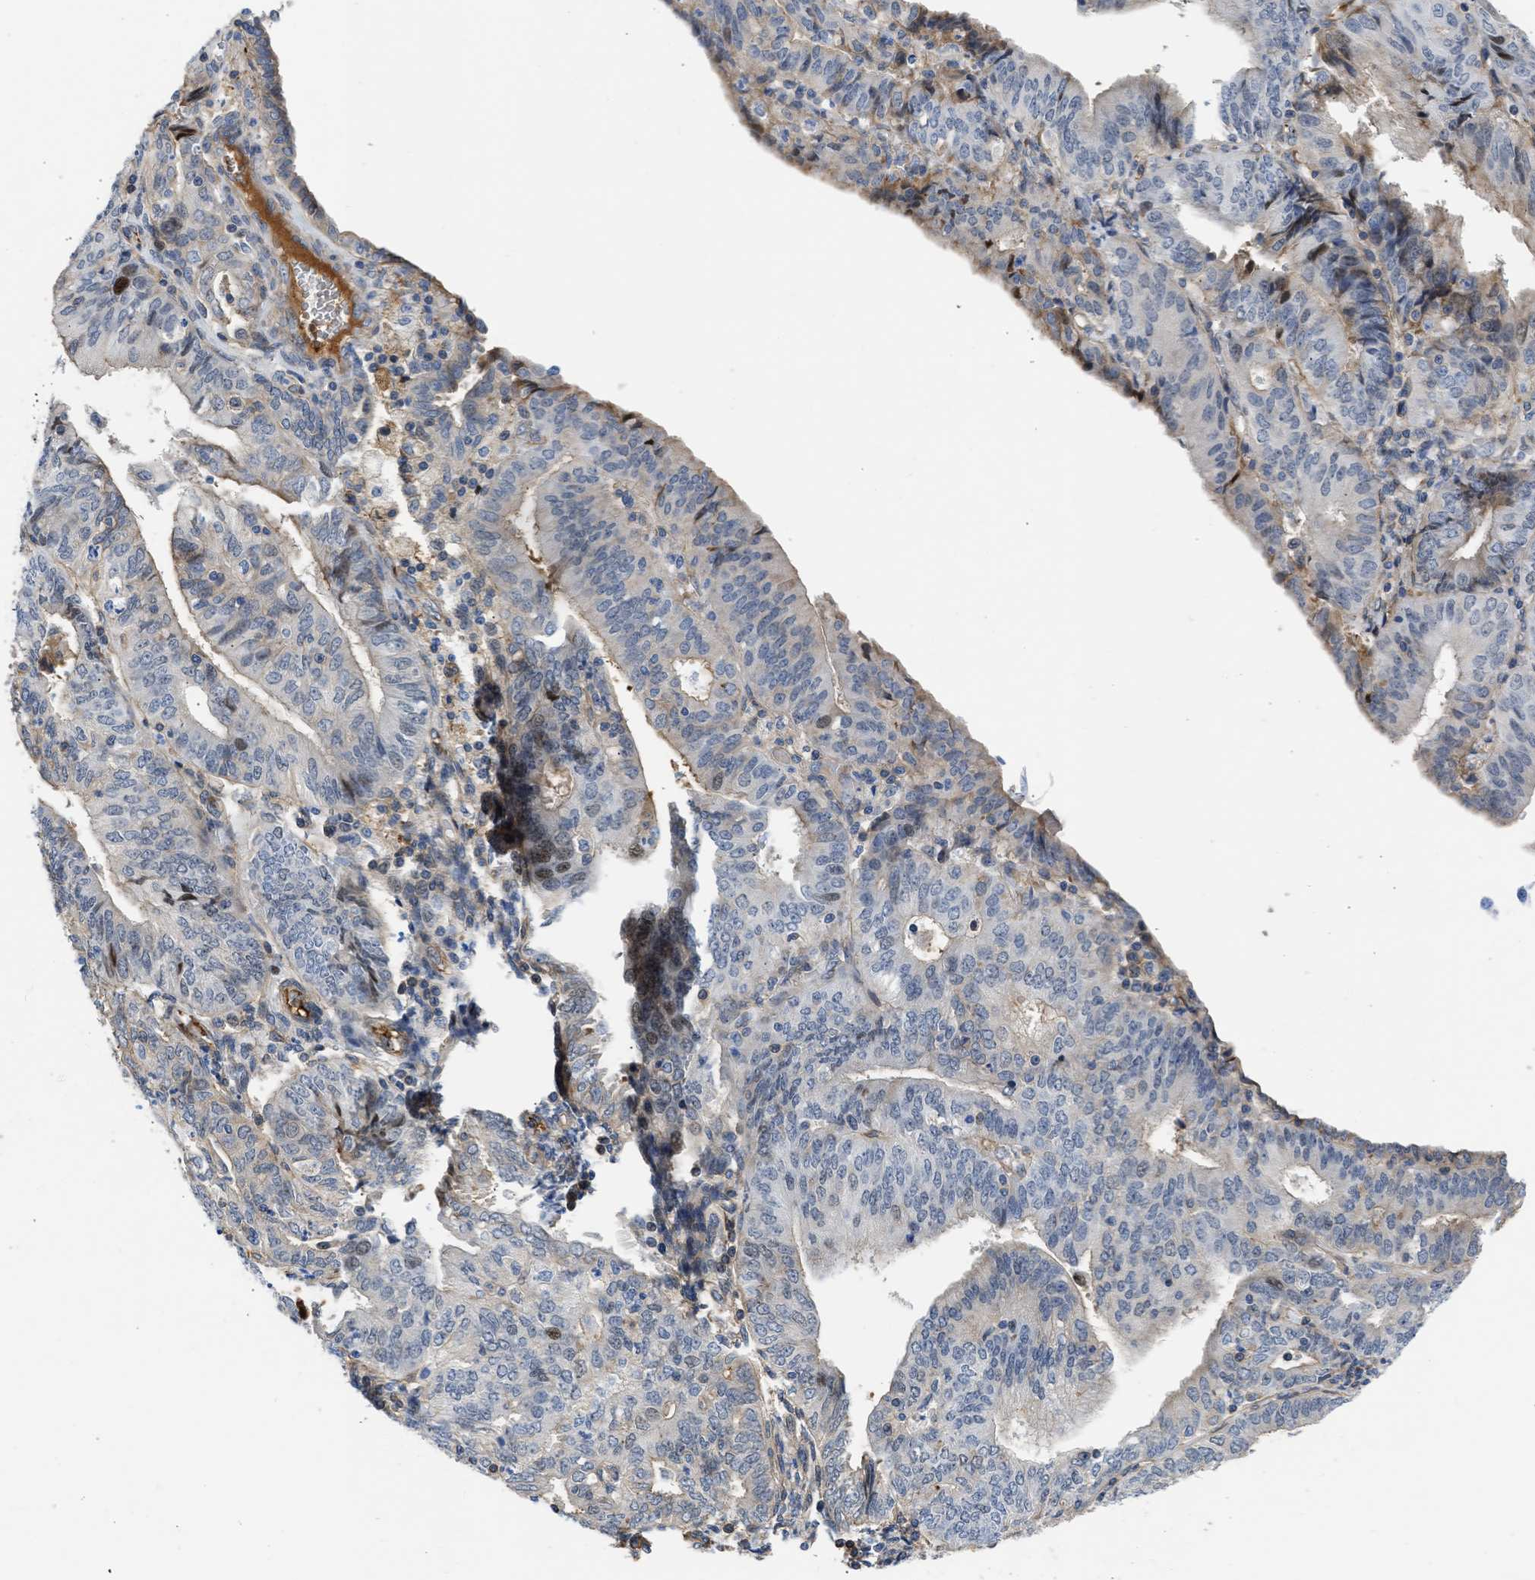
{"staining": {"intensity": "weak", "quantity": "<25%", "location": "nuclear"}, "tissue": "endometrial cancer", "cell_type": "Tumor cells", "image_type": "cancer", "snomed": [{"axis": "morphology", "description": "Adenocarcinoma, NOS"}, {"axis": "topography", "description": "Endometrium"}], "caption": "This is an immunohistochemistry micrograph of human adenocarcinoma (endometrial). There is no expression in tumor cells.", "gene": "MAS1L", "patient": {"sex": "female", "age": 58}}